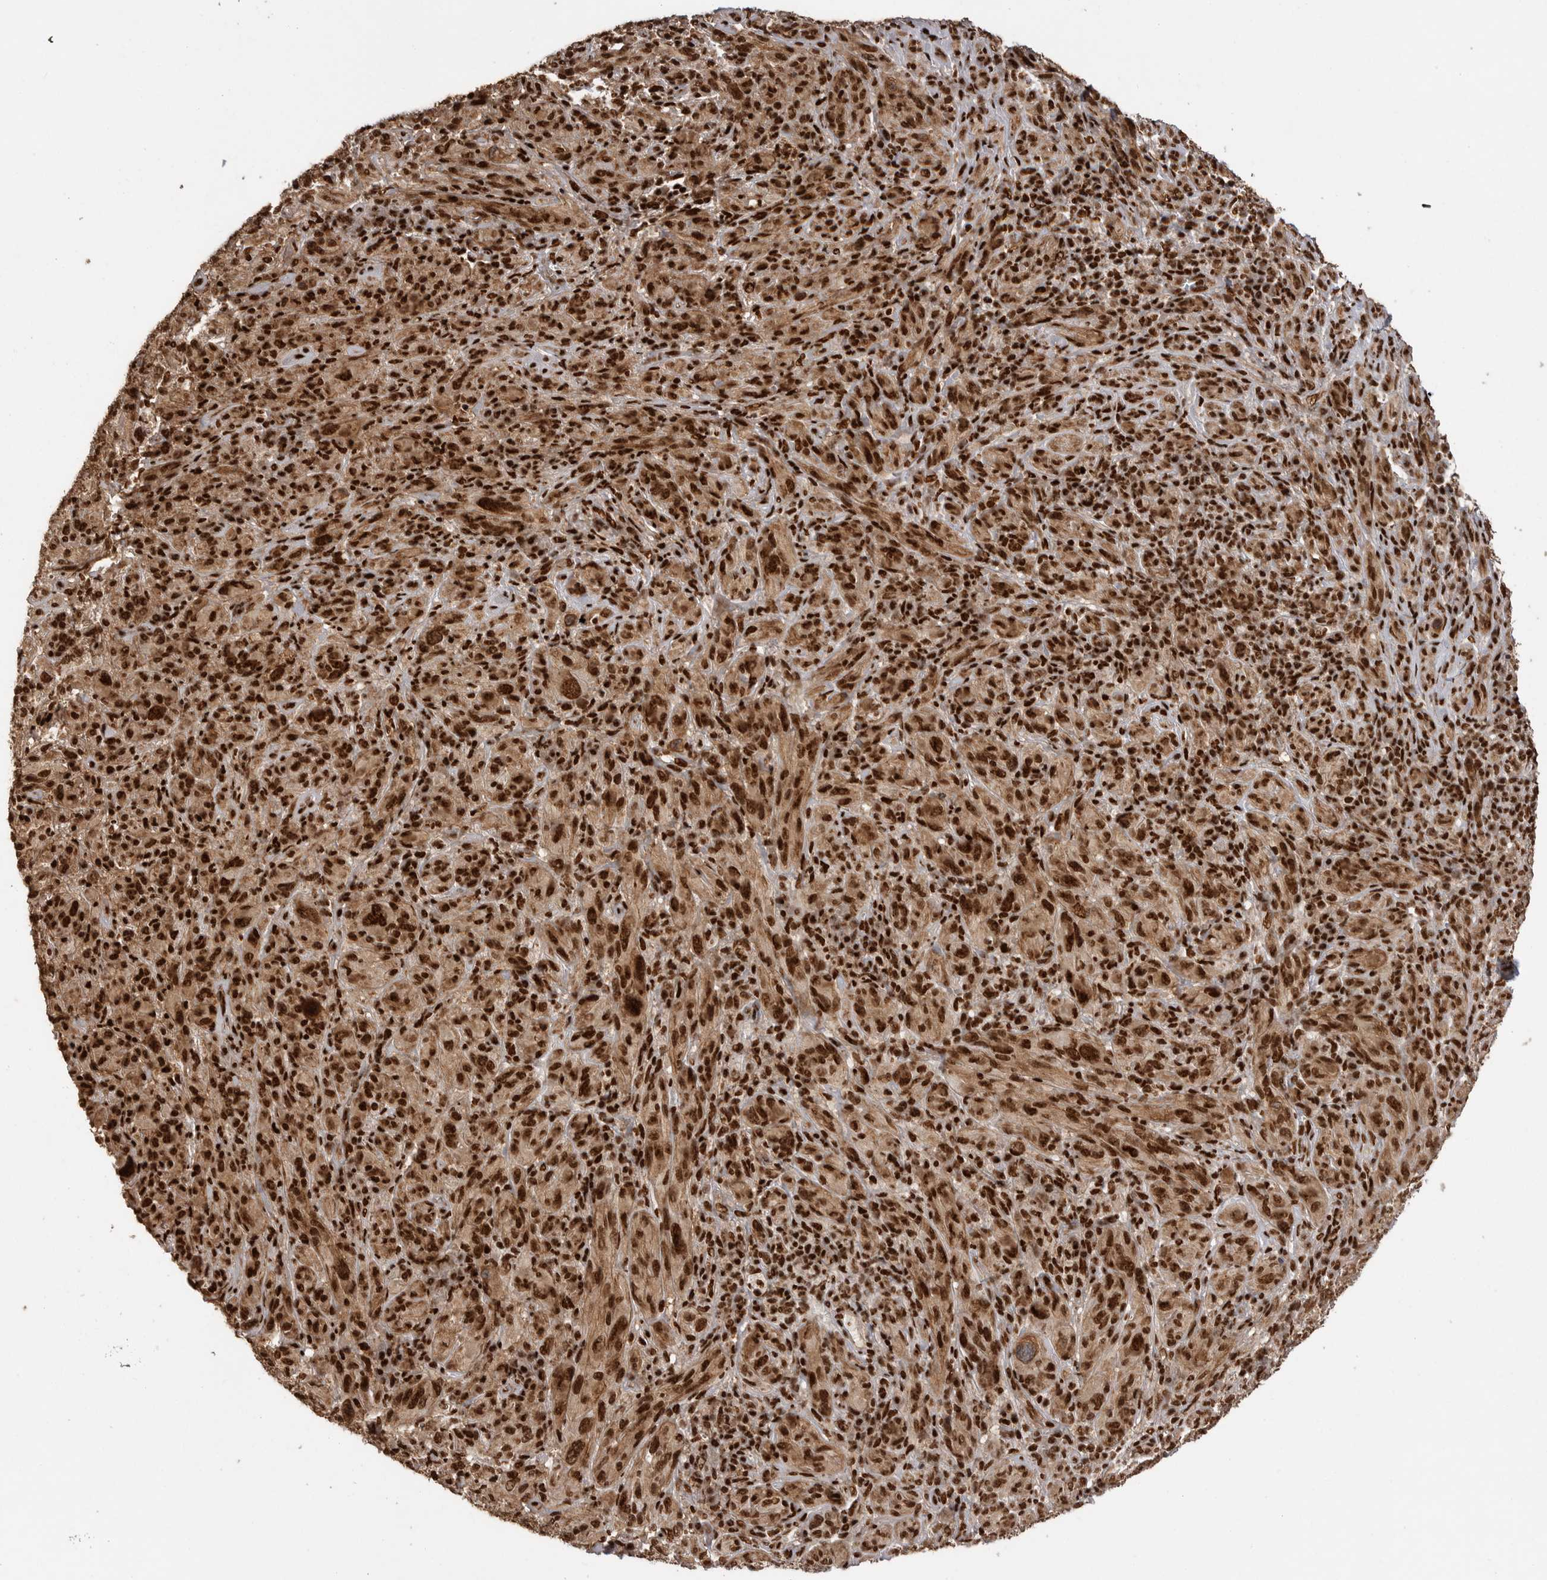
{"staining": {"intensity": "strong", "quantity": ">75%", "location": "nuclear"}, "tissue": "melanoma", "cell_type": "Tumor cells", "image_type": "cancer", "snomed": [{"axis": "morphology", "description": "Malignant melanoma, NOS"}, {"axis": "topography", "description": "Skin of head"}], "caption": "A high-resolution micrograph shows immunohistochemistry (IHC) staining of melanoma, which reveals strong nuclear expression in about >75% of tumor cells.", "gene": "PPP1R8", "patient": {"sex": "male", "age": 96}}